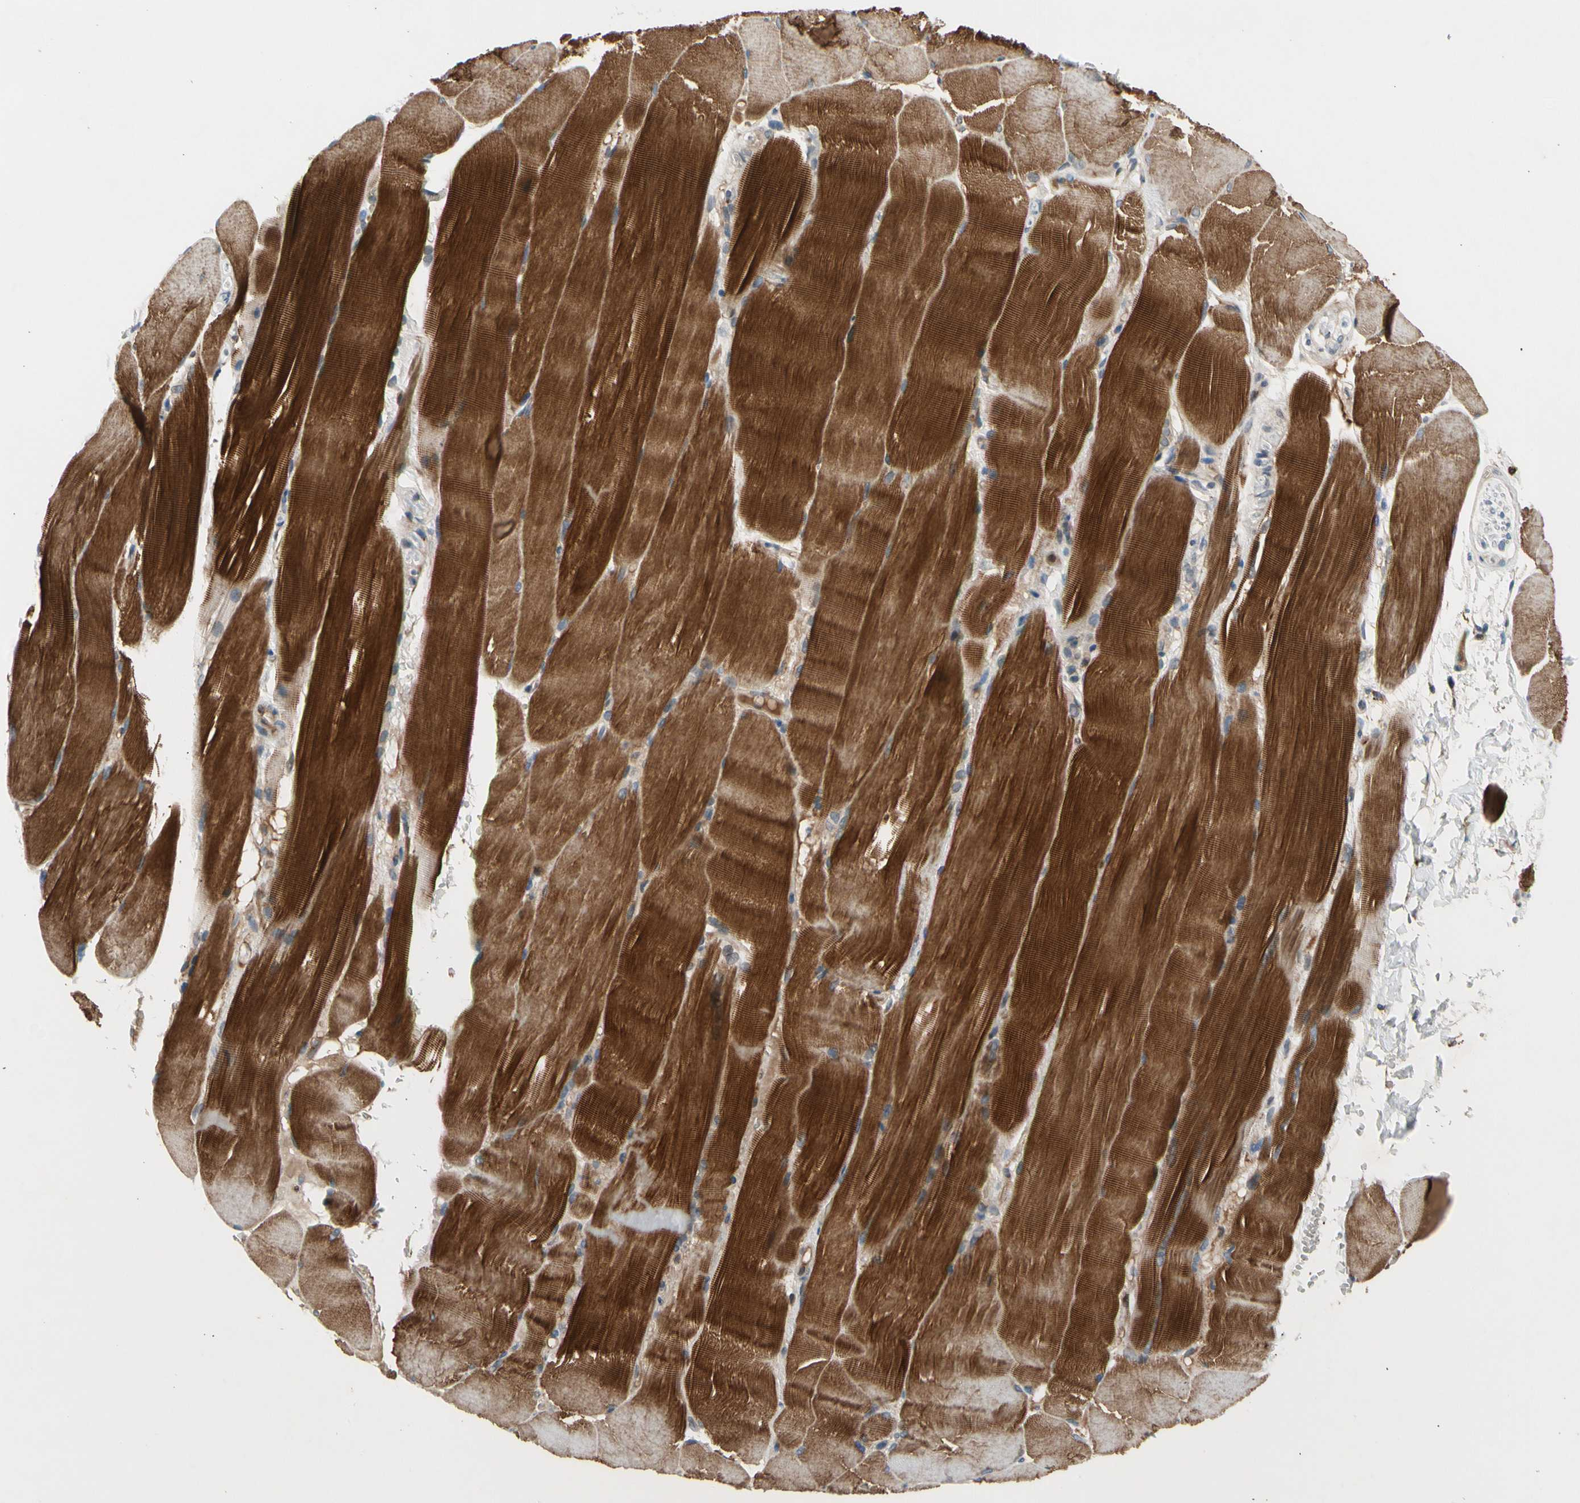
{"staining": {"intensity": "strong", "quantity": ">75%", "location": "cytoplasmic/membranous"}, "tissue": "skeletal muscle", "cell_type": "Myocytes", "image_type": "normal", "snomed": [{"axis": "morphology", "description": "Normal tissue, NOS"}, {"axis": "topography", "description": "Skeletal muscle"}, {"axis": "topography", "description": "Parathyroid gland"}], "caption": "Strong cytoplasmic/membranous expression is appreciated in about >75% of myocytes in normal skeletal muscle. (DAB IHC, brown staining for protein, blue staining for nuclei).", "gene": "GALNT5", "patient": {"sex": "female", "age": 37}}